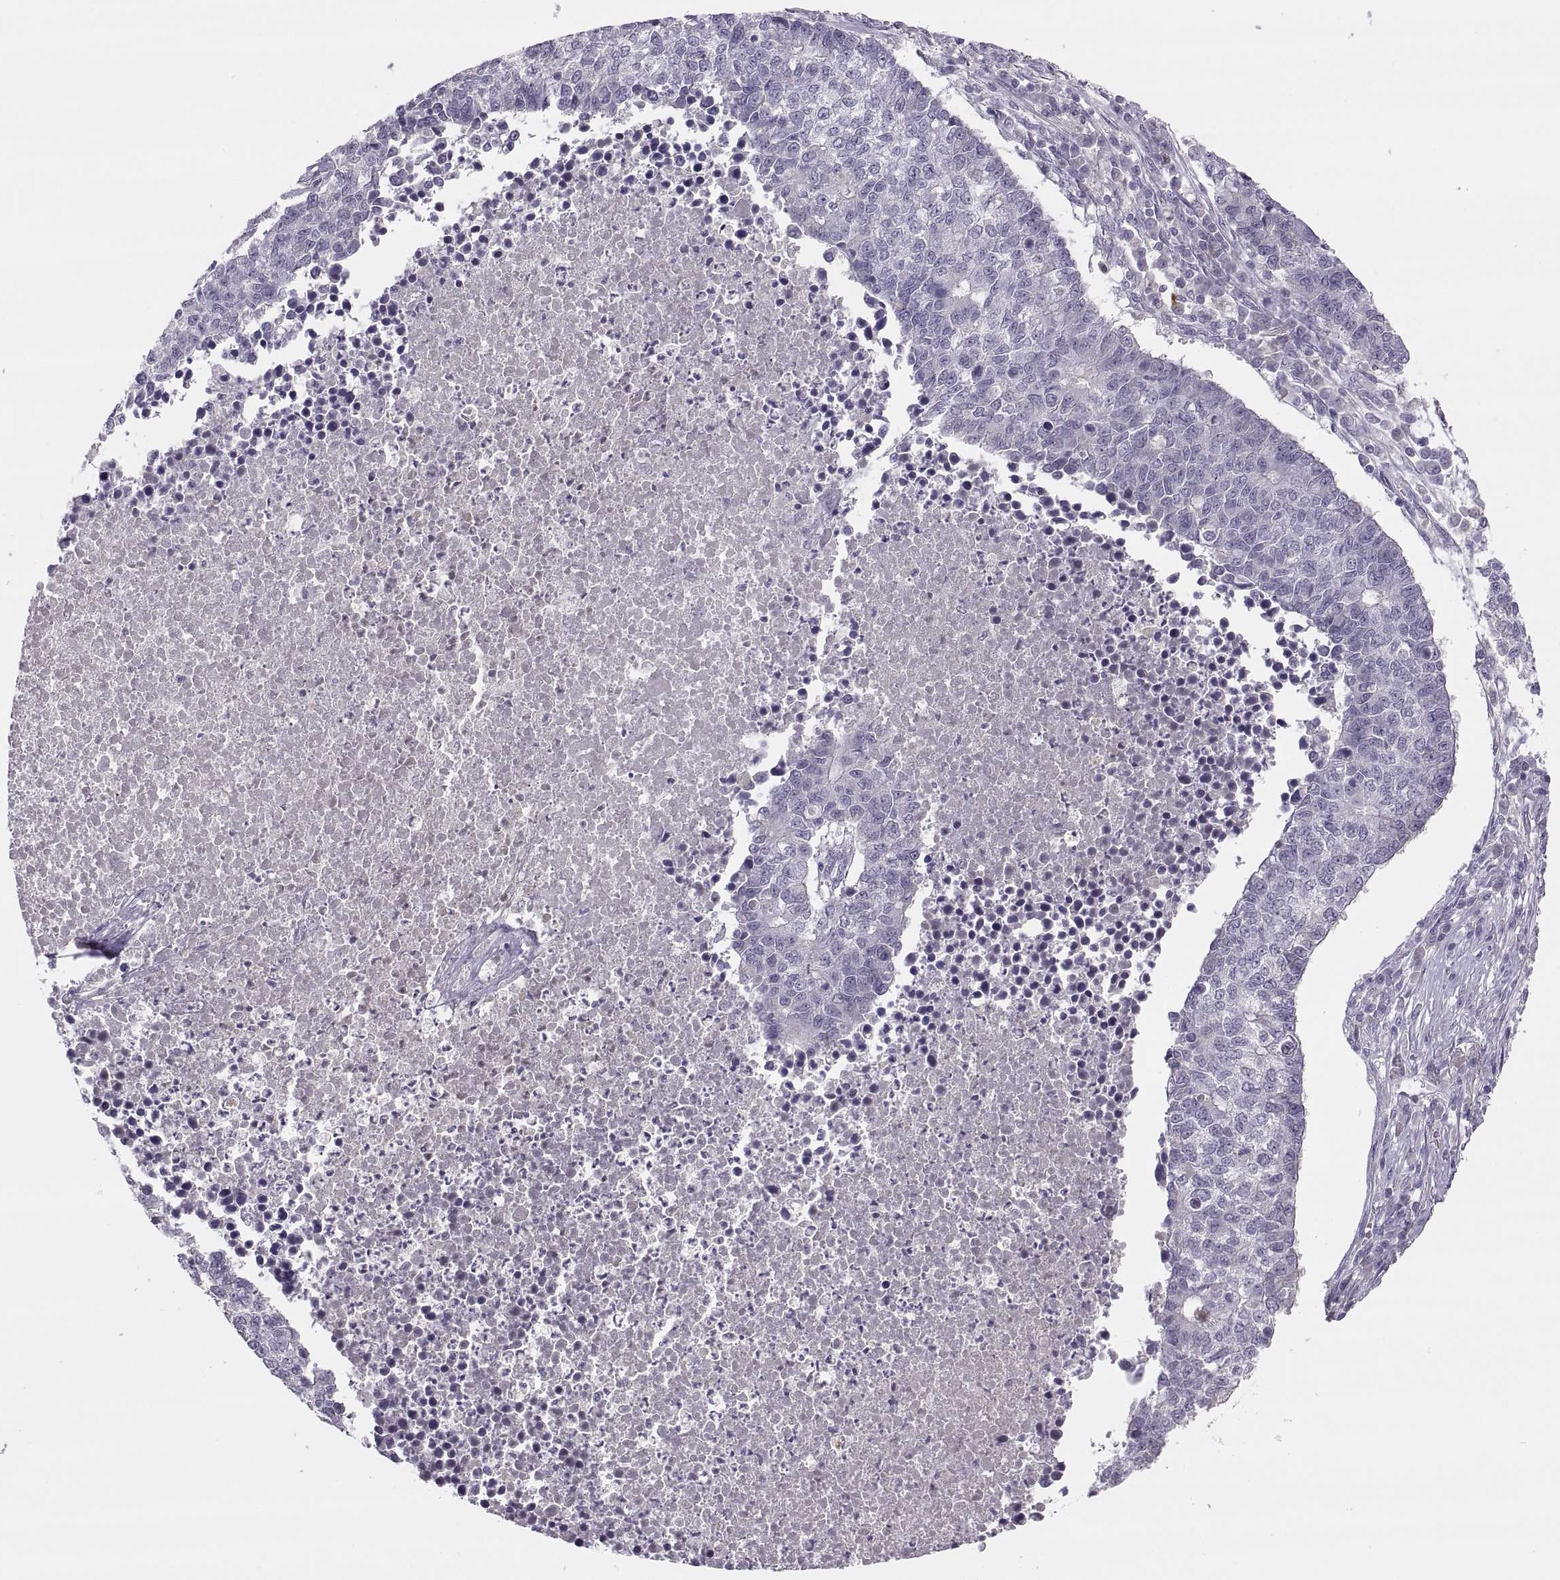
{"staining": {"intensity": "negative", "quantity": "none", "location": "none"}, "tissue": "lung cancer", "cell_type": "Tumor cells", "image_type": "cancer", "snomed": [{"axis": "morphology", "description": "Adenocarcinoma, NOS"}, {"axis": "topography", "description": "Lung"}], "caption": "Micrograph shows no protein staining in tumor cells of adenocarcinoma (lung) tissue. (Stains: DAB IHC with hematoxylin counter stain, Microscopy: brightfield microscopy at high magnification).", "gene": "CHCT1", "patient": {"sex": "male", "age": 57}}